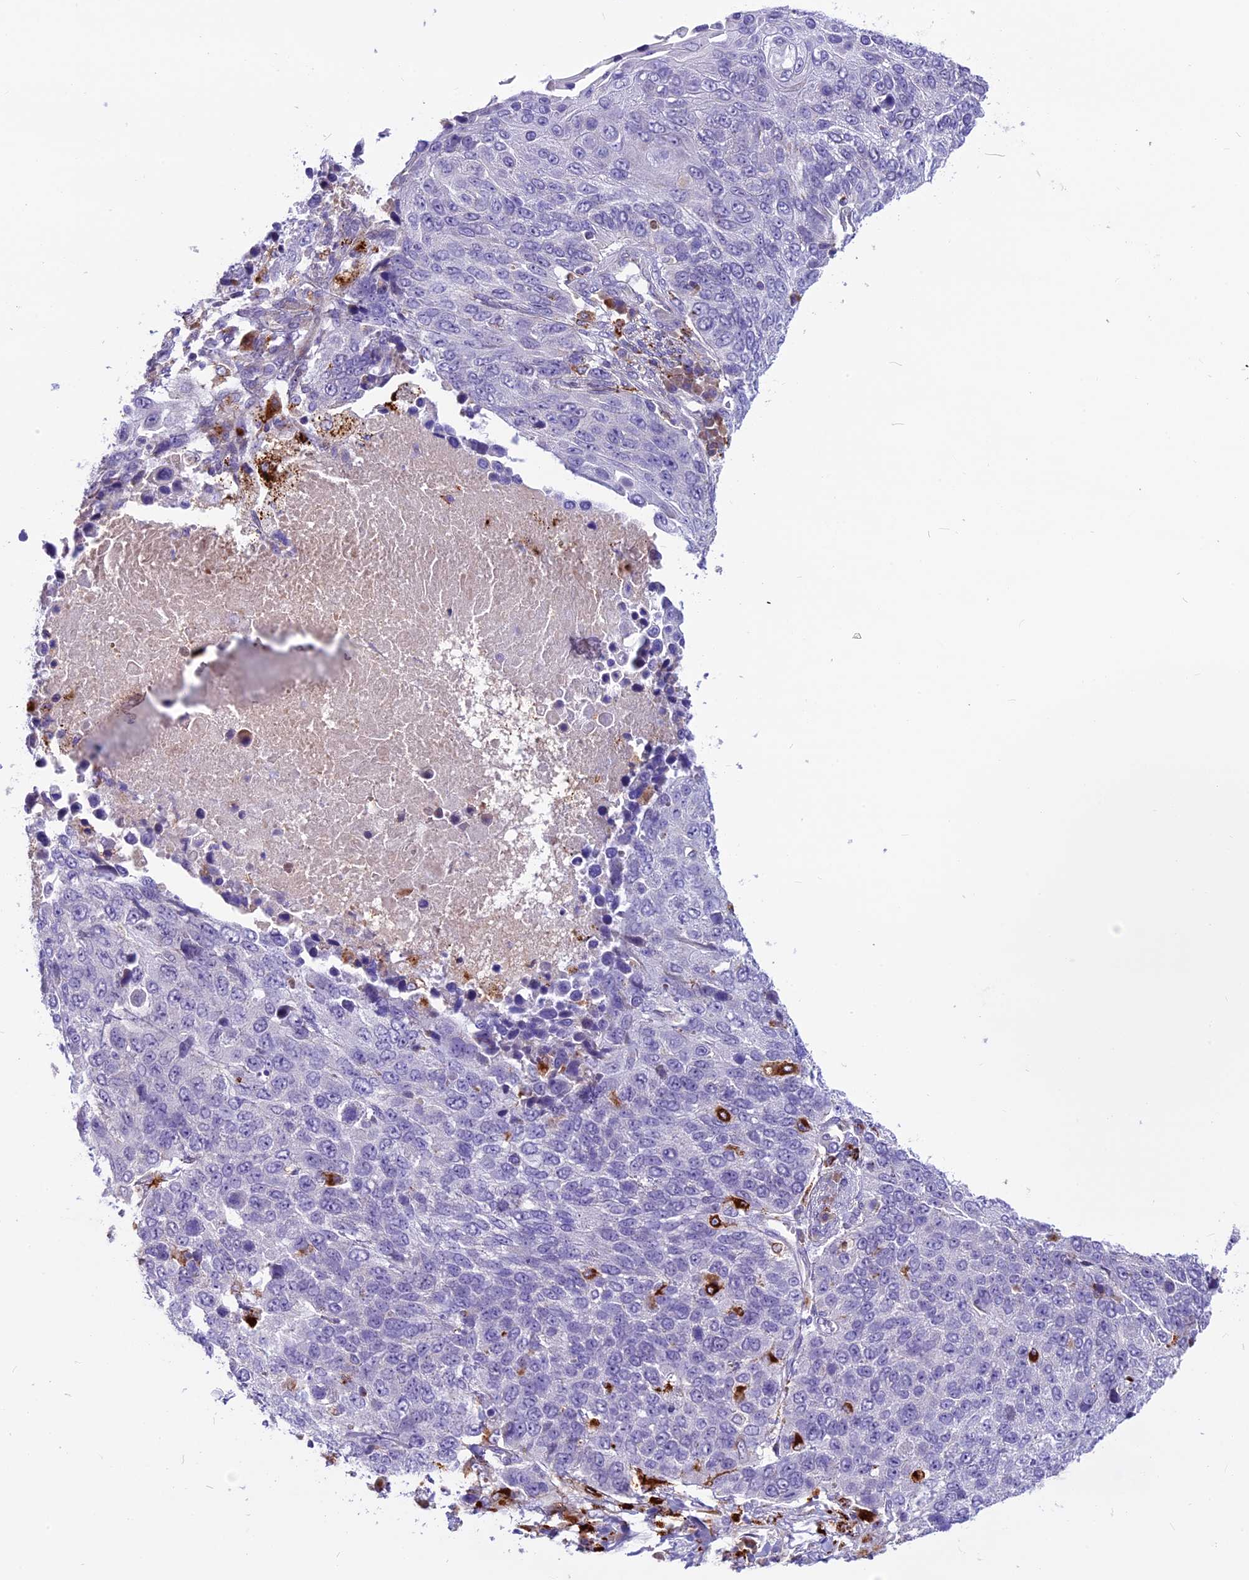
{"staining": {"intensity": "negative", "quantity": "none", "location": "none"}, "tissue": "lung cancer", "cell_type": "Tumor cells", "image_type": "cancer", "snomed": [{"axis": "morphology", "description": "Normal tissue, NOS"}, {"axis": "morphology", "description": "Squamous cell carcinoma, NOS"}, {"axis": "topography", "description": "Lymph node"}, {"axis": "topography", "description": "Lung"}], "caption": "Micrograph shows no protein staining in tumor cells of lung cancer (squamous cell carcinoma) tissue.", "gene": "THRSP", "patient": {"sex": "male", "age": 66}}